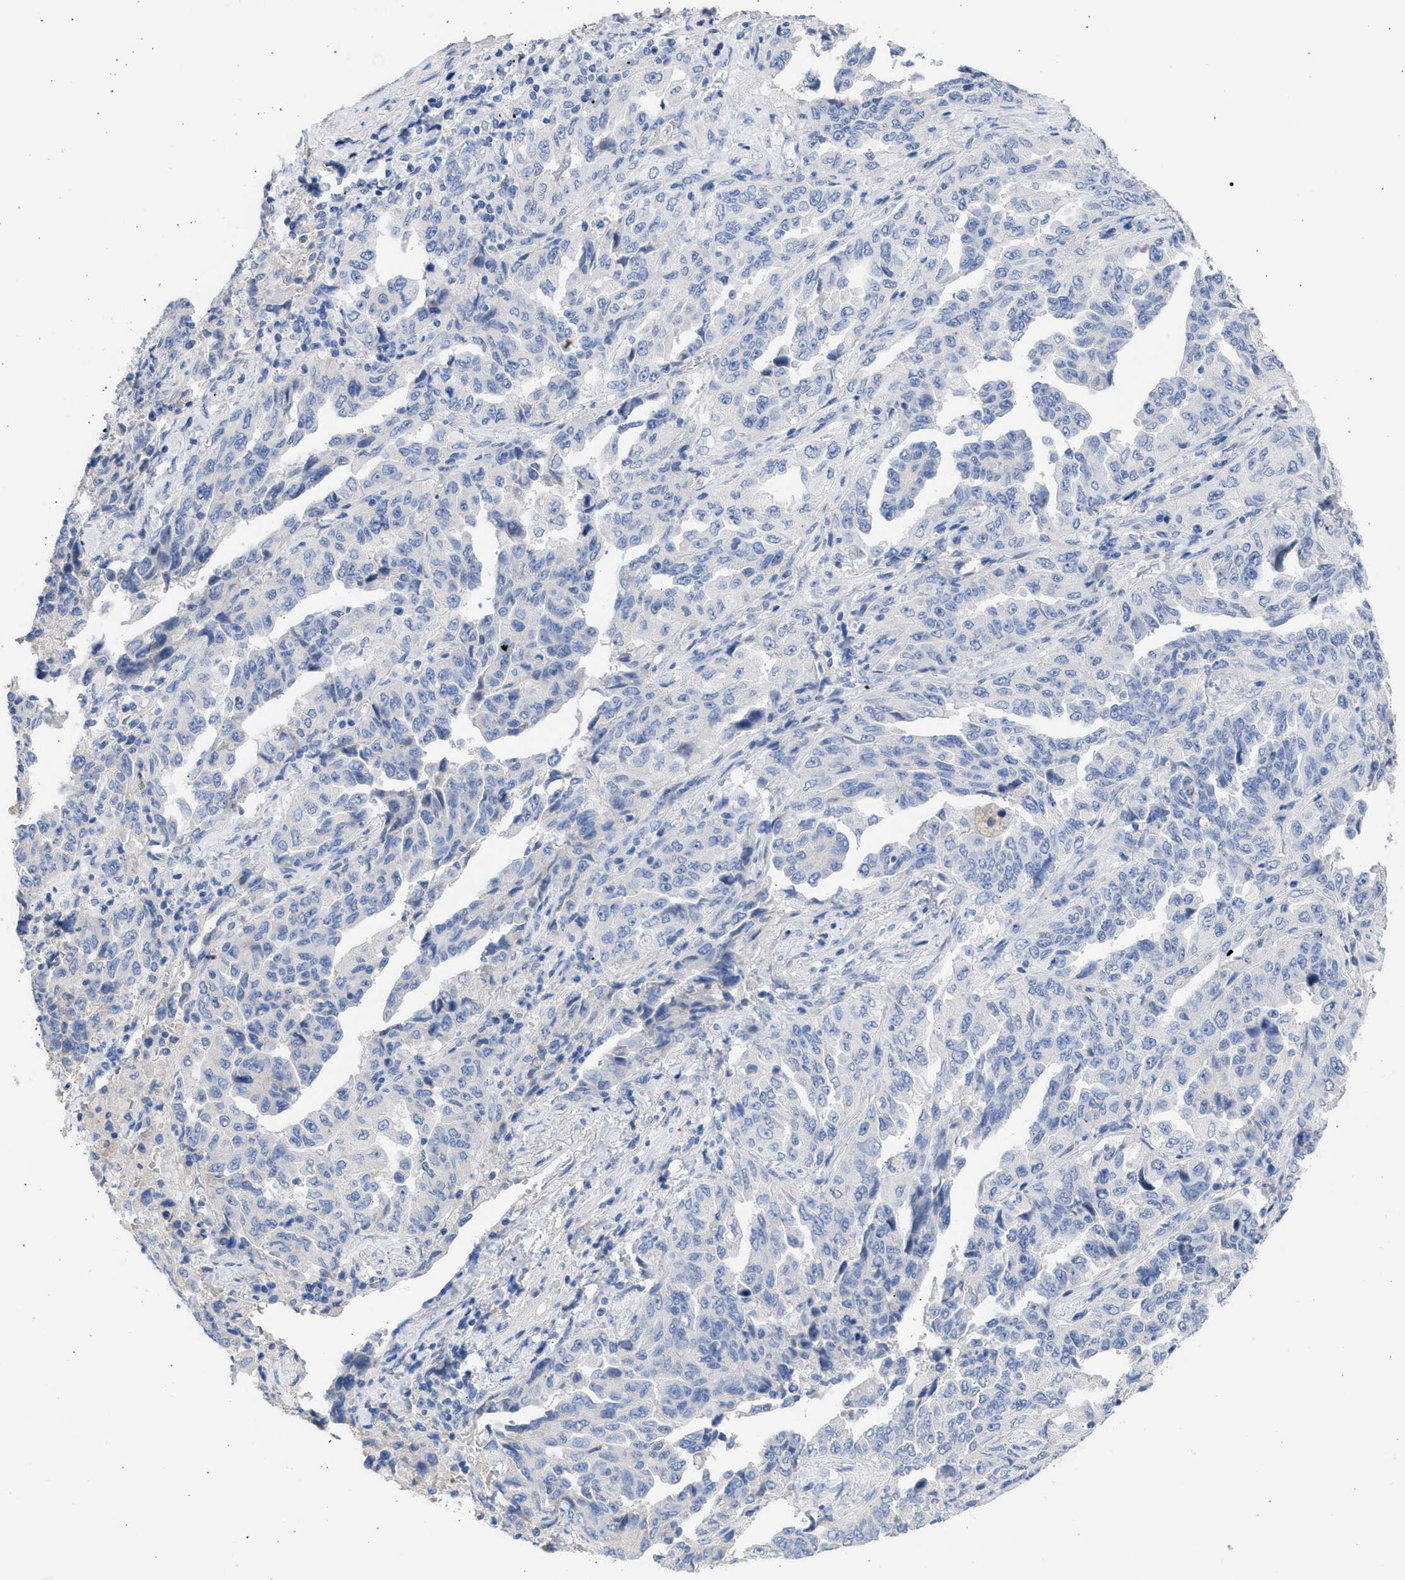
{"staining": {"intensity": "negative", "quantity": "none", "location": "none"}, "tissue": "lung cancer", "cell_type": "Tumor cells", "image_type": "cancer", "snomed": [{"axis": "morphology", "description": "Adenocarcinoma, NOS"}, {"axis": "topography", "description": "Lung"}], "caption": "Tumor cells are negative for protein expression in human adenocarcinoma (lung).", "gene": "RSPH1", "patient": {"sex": "female", "age": 51}}